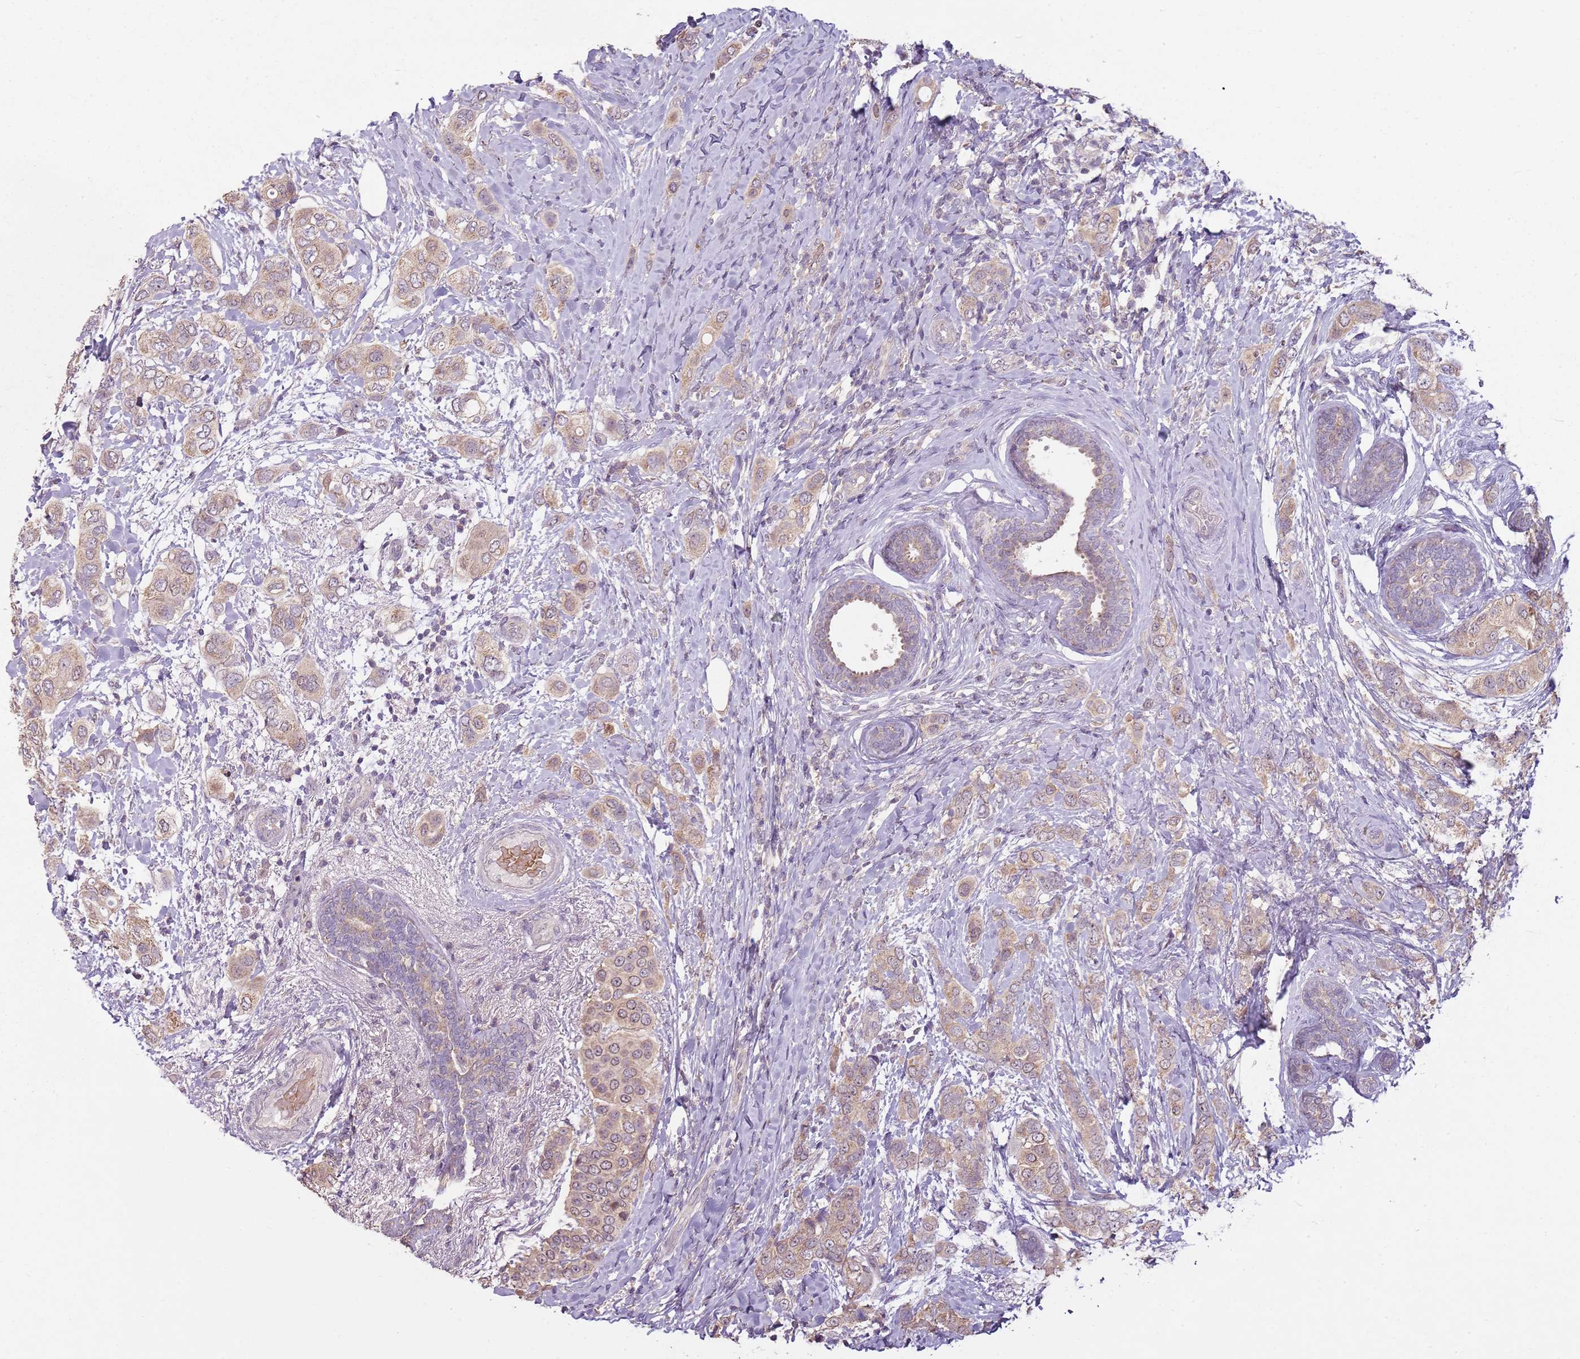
{"staining": {"intensity": "weak", "quantity": ">75%", "location": "cytoplasmic/membranous"}, "tissue": "breast cancer", "cell_type": "Tumor cells", "image_type": "cancer", "snomed": [{"axis": "morphology", "description": "Lobular carcinoma"}, {"axis": "topography", "description": "Breast"}], "caption": "Immunohistochemical staining of lobular carcinoma (breast) reveals weak cytoplasmic/membranous protein positivity in about >75% of tumor cells. (IHC, brightfield microscopy, high magnification).", "gene": "TEKT4", "patient": {"sex": "female", "age": 51}}